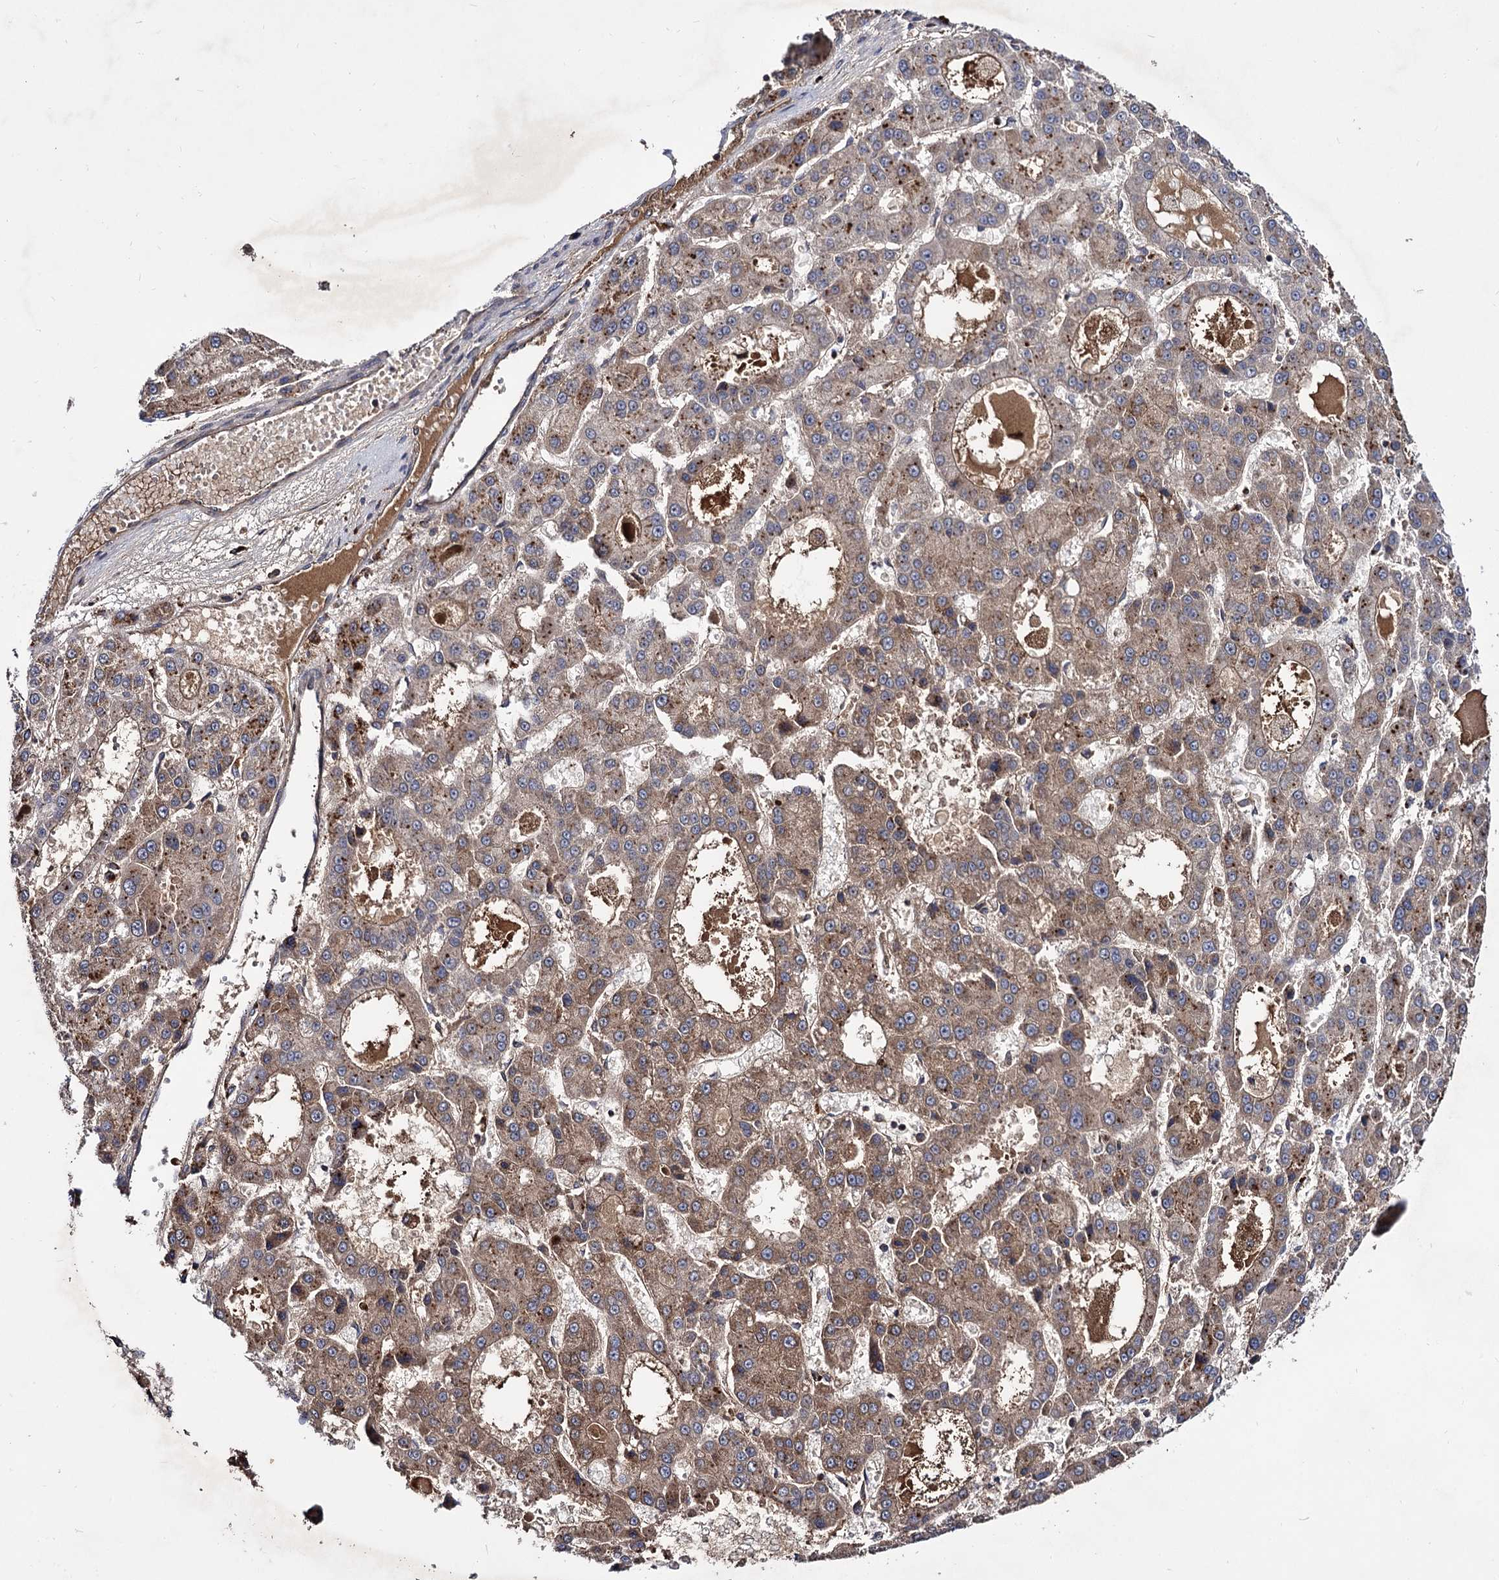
{"staining": {"intensity": "moderate", "quantity": ">75%", "location": "cytoplasmic/membranous"}, "tissue": "liver cancer", "cell_type": "Tumor cells", "image_type": "cancer", "snomed": [{"axis": "morphology", "description": "Carcinoma, Hepatocellular, NOS"}, {"axis": "topography", "description": "Liver"}], "caption": "A micrograph showing moderate cytoplasmic/membranous positivity in about >75% of tumor cells in liver cancer, as visualized by brown immunohistochemical staining.", "gene": "MICAL2", "patient": {"sex": "male", "age": 70}}